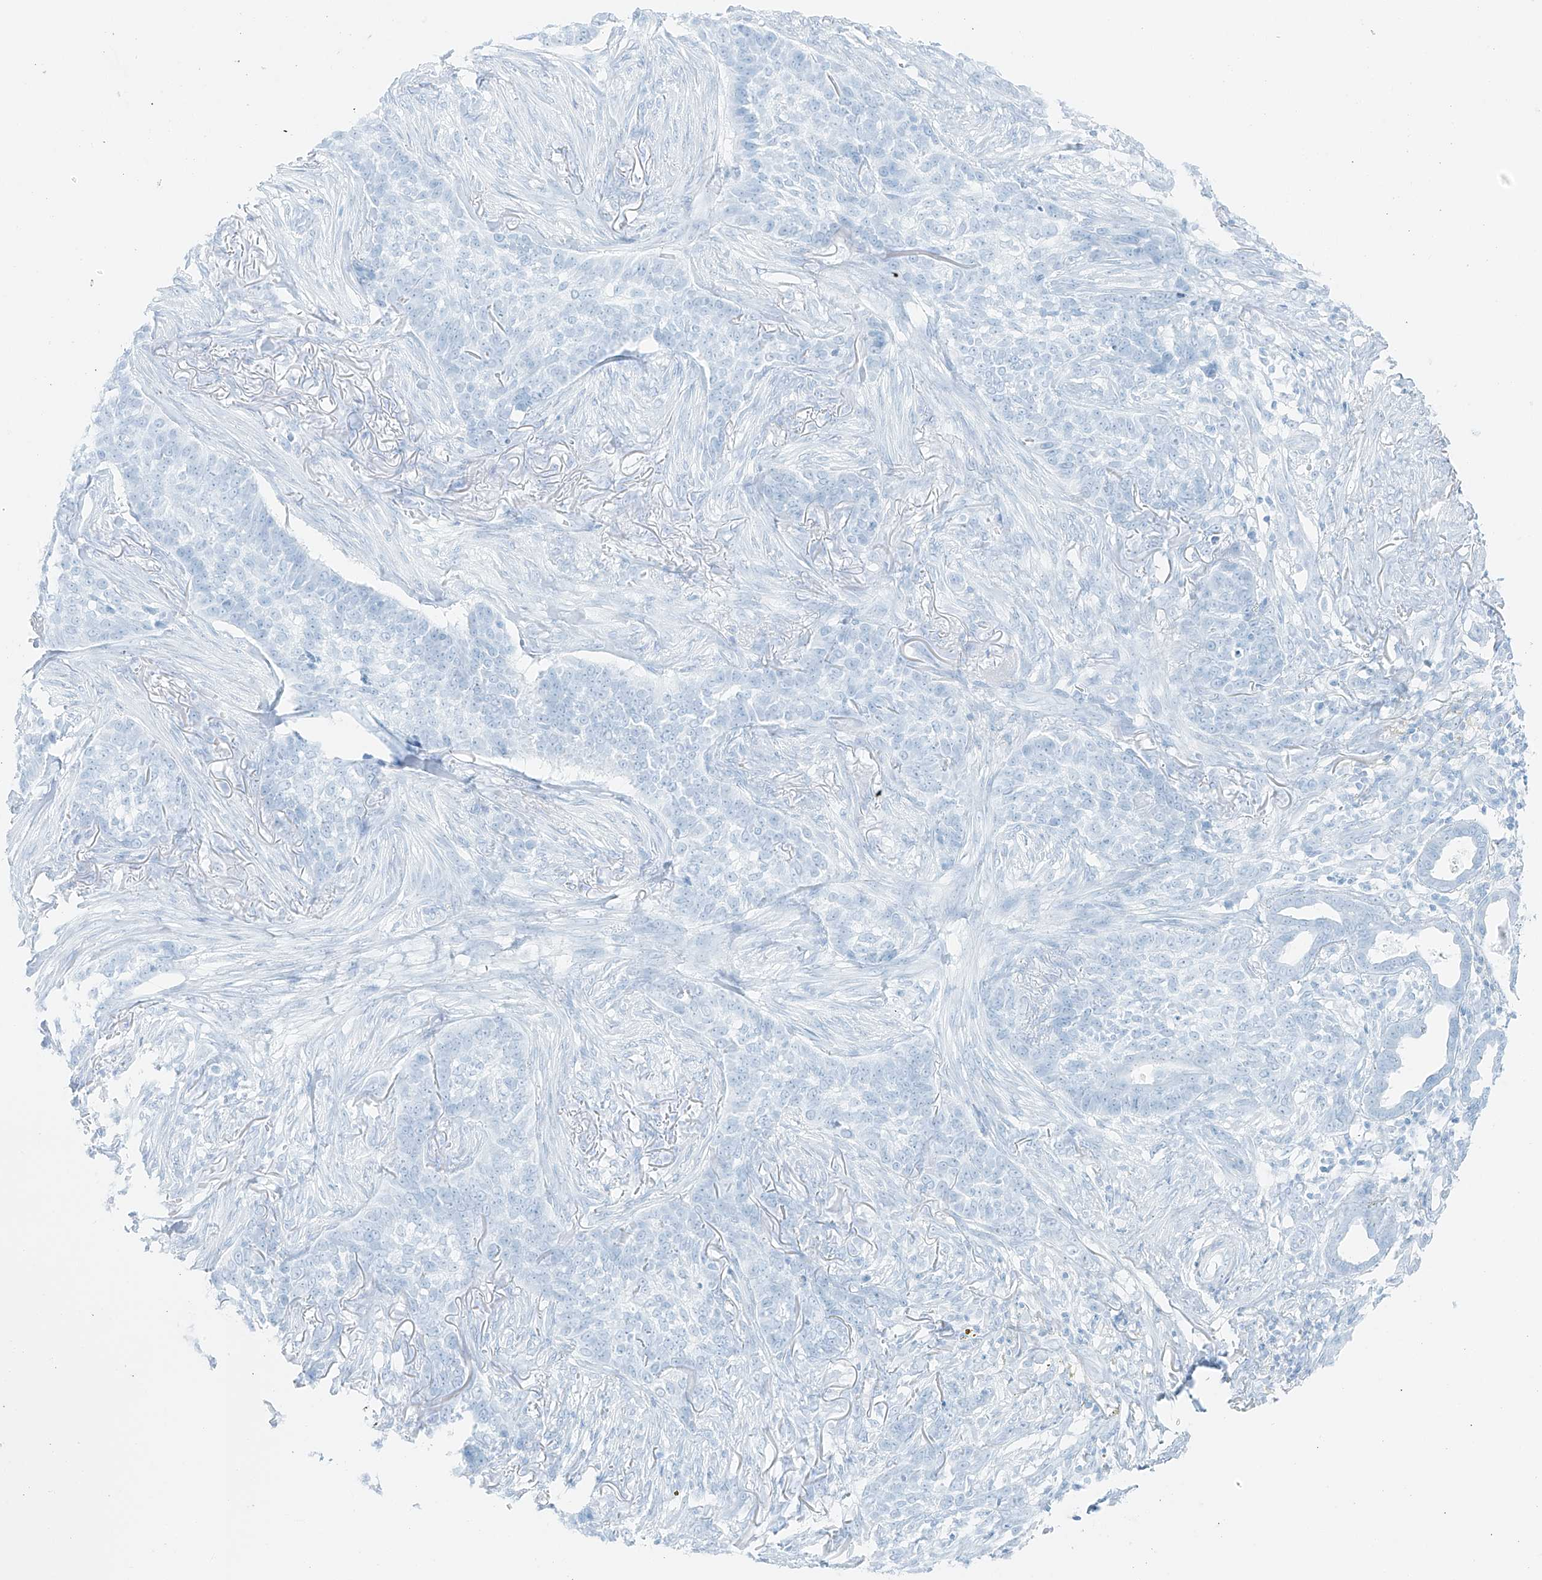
{"staining": {"intensity": "negative", "quantity": "none", "location": "none"}, "tissue": "skin cancer", "cell_type": "Tumor cells", "image_type": "cancer", "snomed": [{"axis": "morphology", "description": "Basal cell carcinoma"}, {"axis": "topography", "description": "Skin"}], "caption": "The immunohistochemistry photomicrograph has no significant staining in tumor cells of skin cancer (basal cell carcinoma) tissue.", "gene": "FSTL1", "patient": {"sex": "male", "age": 85}}